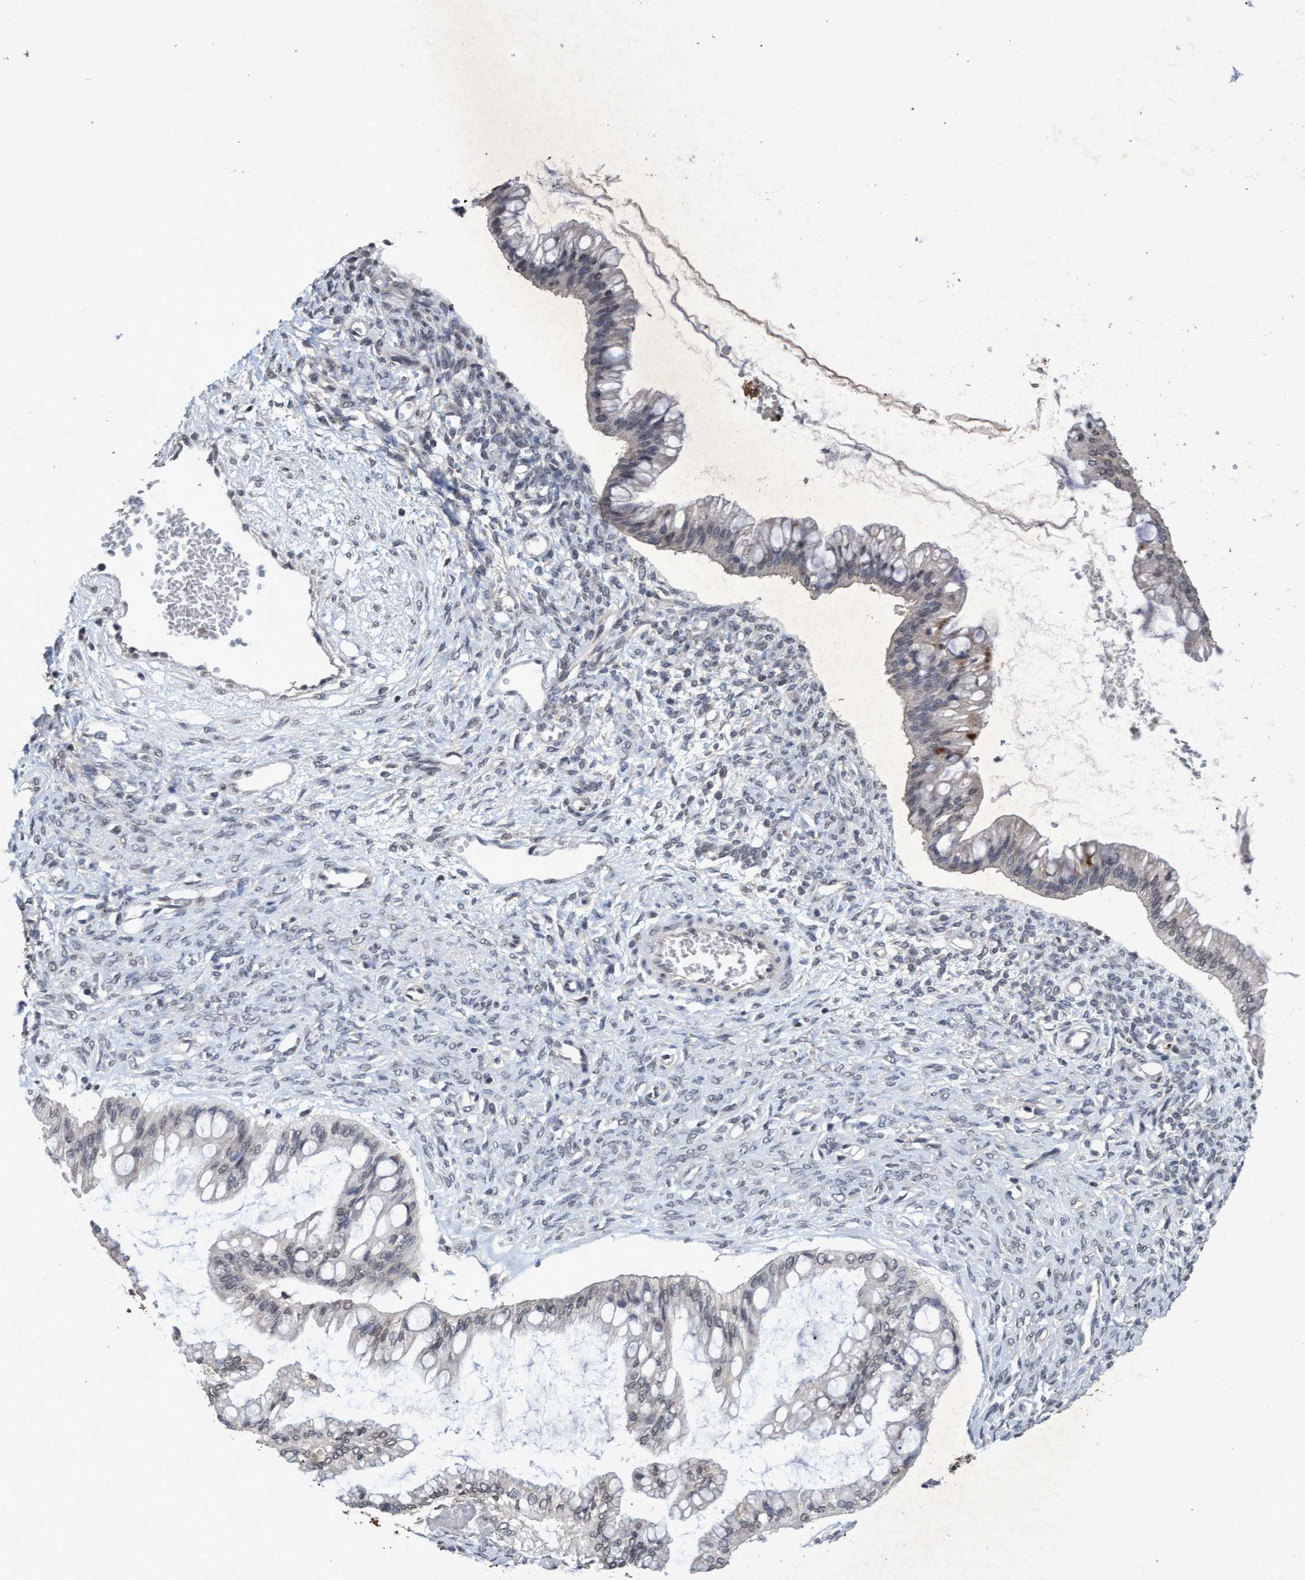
{"staining": {"intensity": "weak", "quantity": "<25%", "location": "cytoplasmic/membranous"}, "tissue": "ovarian cancer", "cell_type": "Tumor cells", "image_type": "cancer", "snomed": [{"axis": "morphology", "description": "Cystadenocarcinoma, mucinous, NOS"}, {"axis": "topography", "description": "Ovary"}], "caption": "Immunohistochemistry of human mucinous cystadenocarcinoma (ovarian) reveals no expression in tumor cells.", "gene": "GALC", "patient": {"sex": "female", "age": 73}}